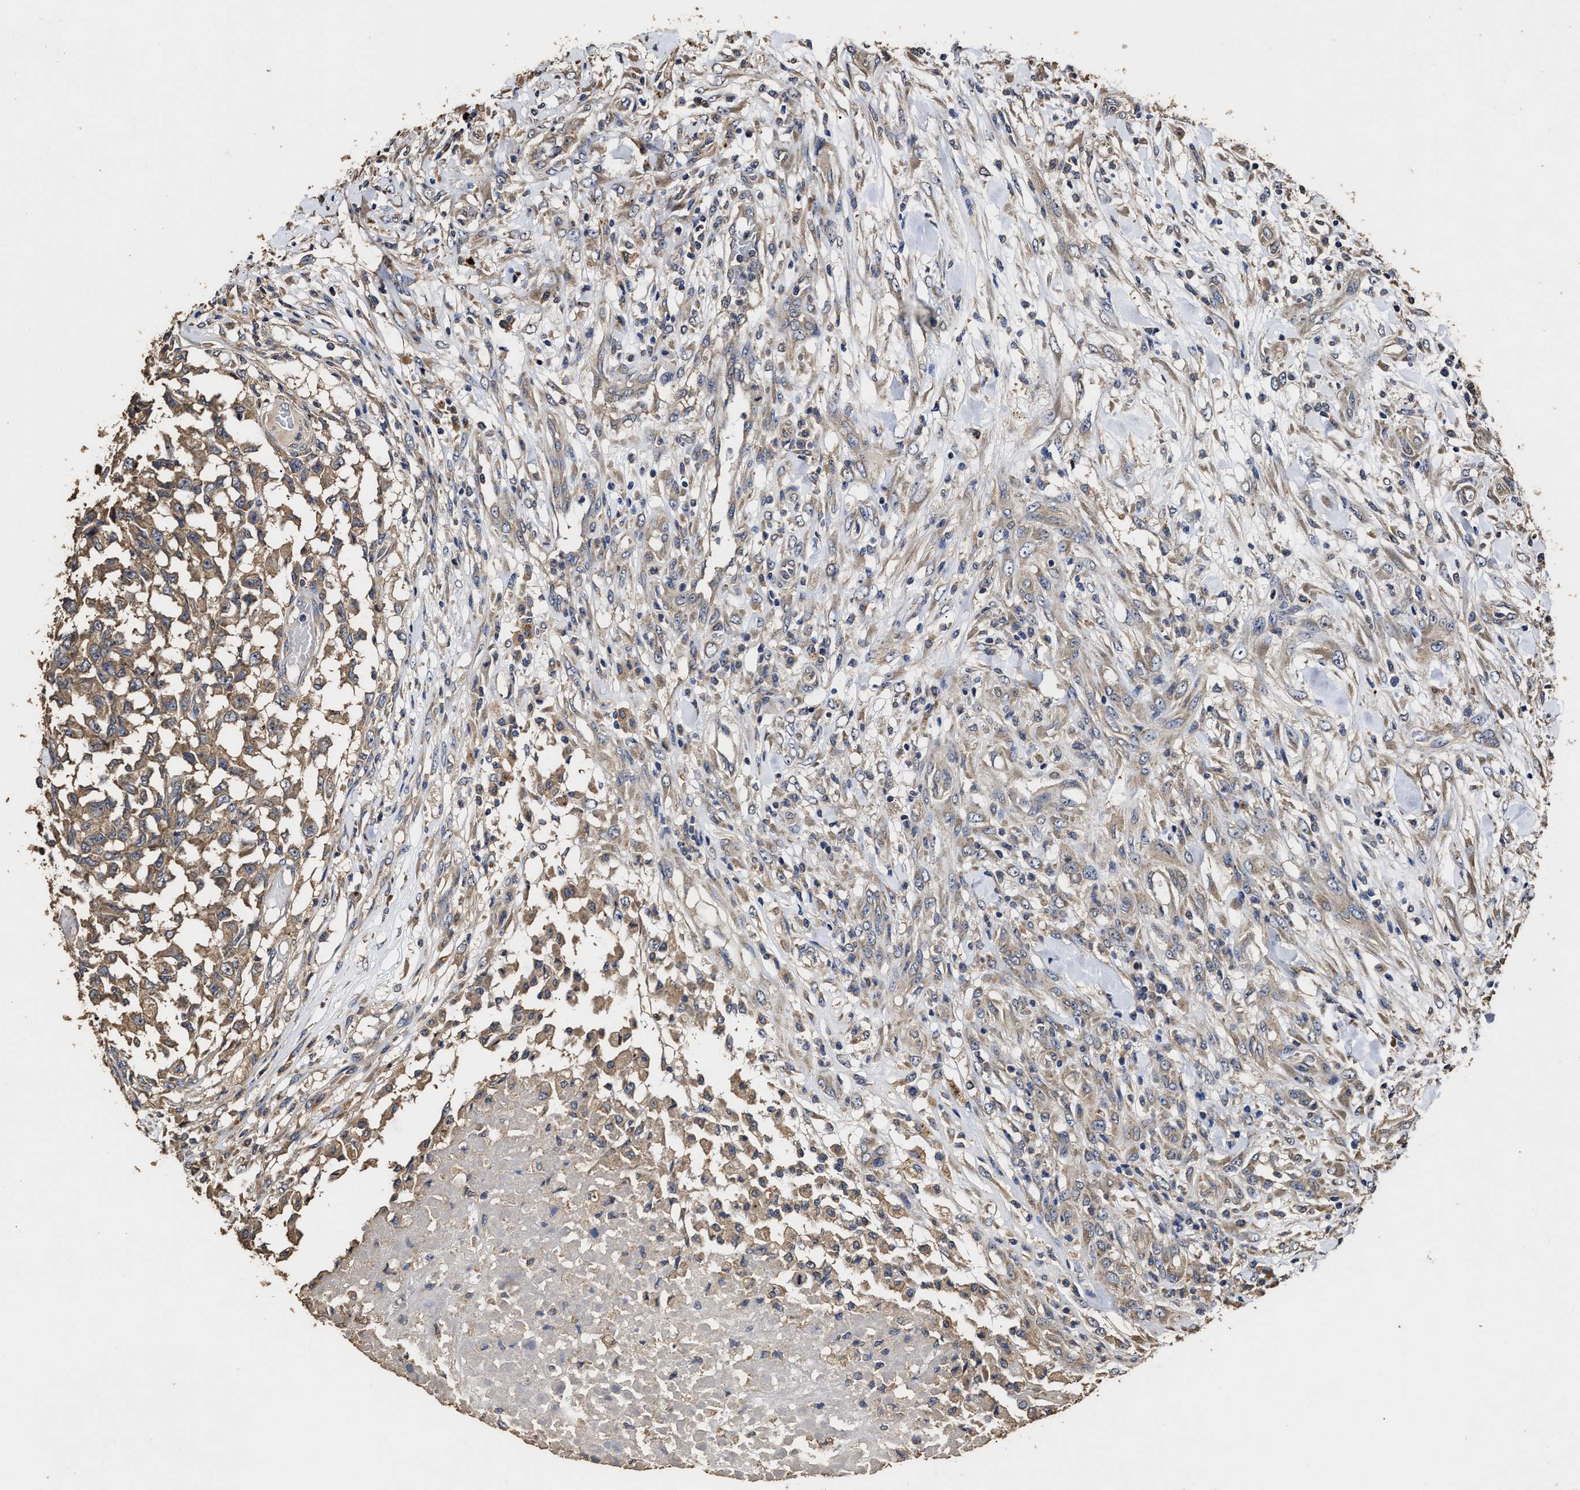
{"staining": {"intensity": "moderate", "quantity": ">75%", "location": "cytoplasmic/membranous"}, "tissue": "testis cancer", "cell_type": "Tumor cells", "image_type": "cancer", "snomed": [{"axis": "morphology", "description": "Seminoma, NOS"}, {"axis": "topography", "description": "Testis"}], "caption": "Immunohistochemical staining of human testis cancer (seminoma) exhibits medium levels of moderate cytoplasmic/membranous positivity in about >75% of tumor cells. (DAB = brown stain, brightfield microscopy at high magnification).", "gene": "PPM1K", "patient": {"sex": "male", "age": 59}}